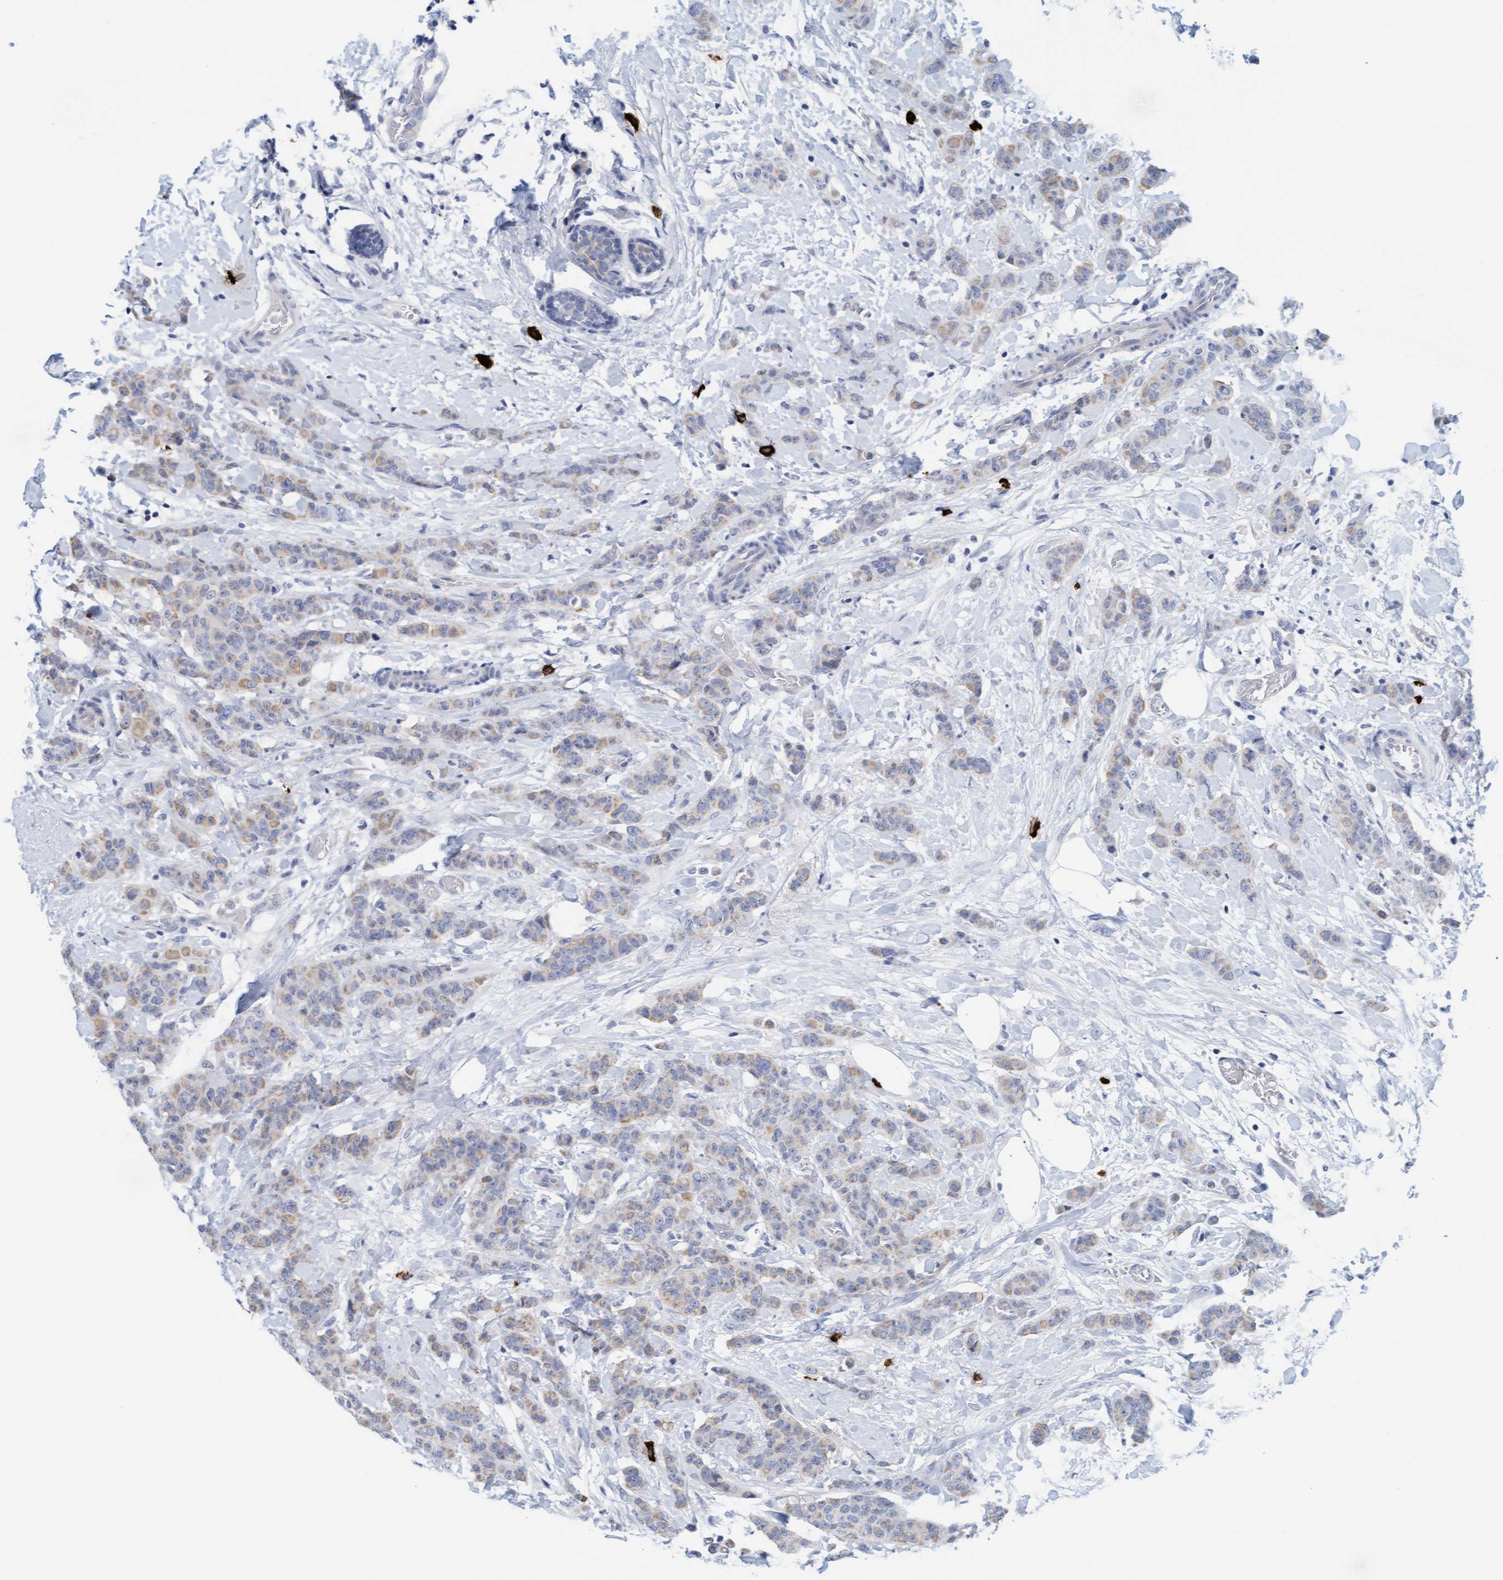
{"staining": {"intensity": "weak", "quantity": "25%-75%", "location": "cytoplasmic/membranous"}, "tissue": "breast cancer", "cell_type": "Tumor cells", "image_type": "cancer", "snomed": [{"axis": "morphology", "description": "Normal tissue, NOS"}, {"axis": "morphology", "description": "Duct carcinoma"}, {"axis": "topography", "description": "Breast"}], "caption": "Human intraductal carcinoma (breast) stained with a protein marker exhibits weak staining in tumor cells.", "gene": "CPA3", "patient": {"sex": "female", "age": 40}}